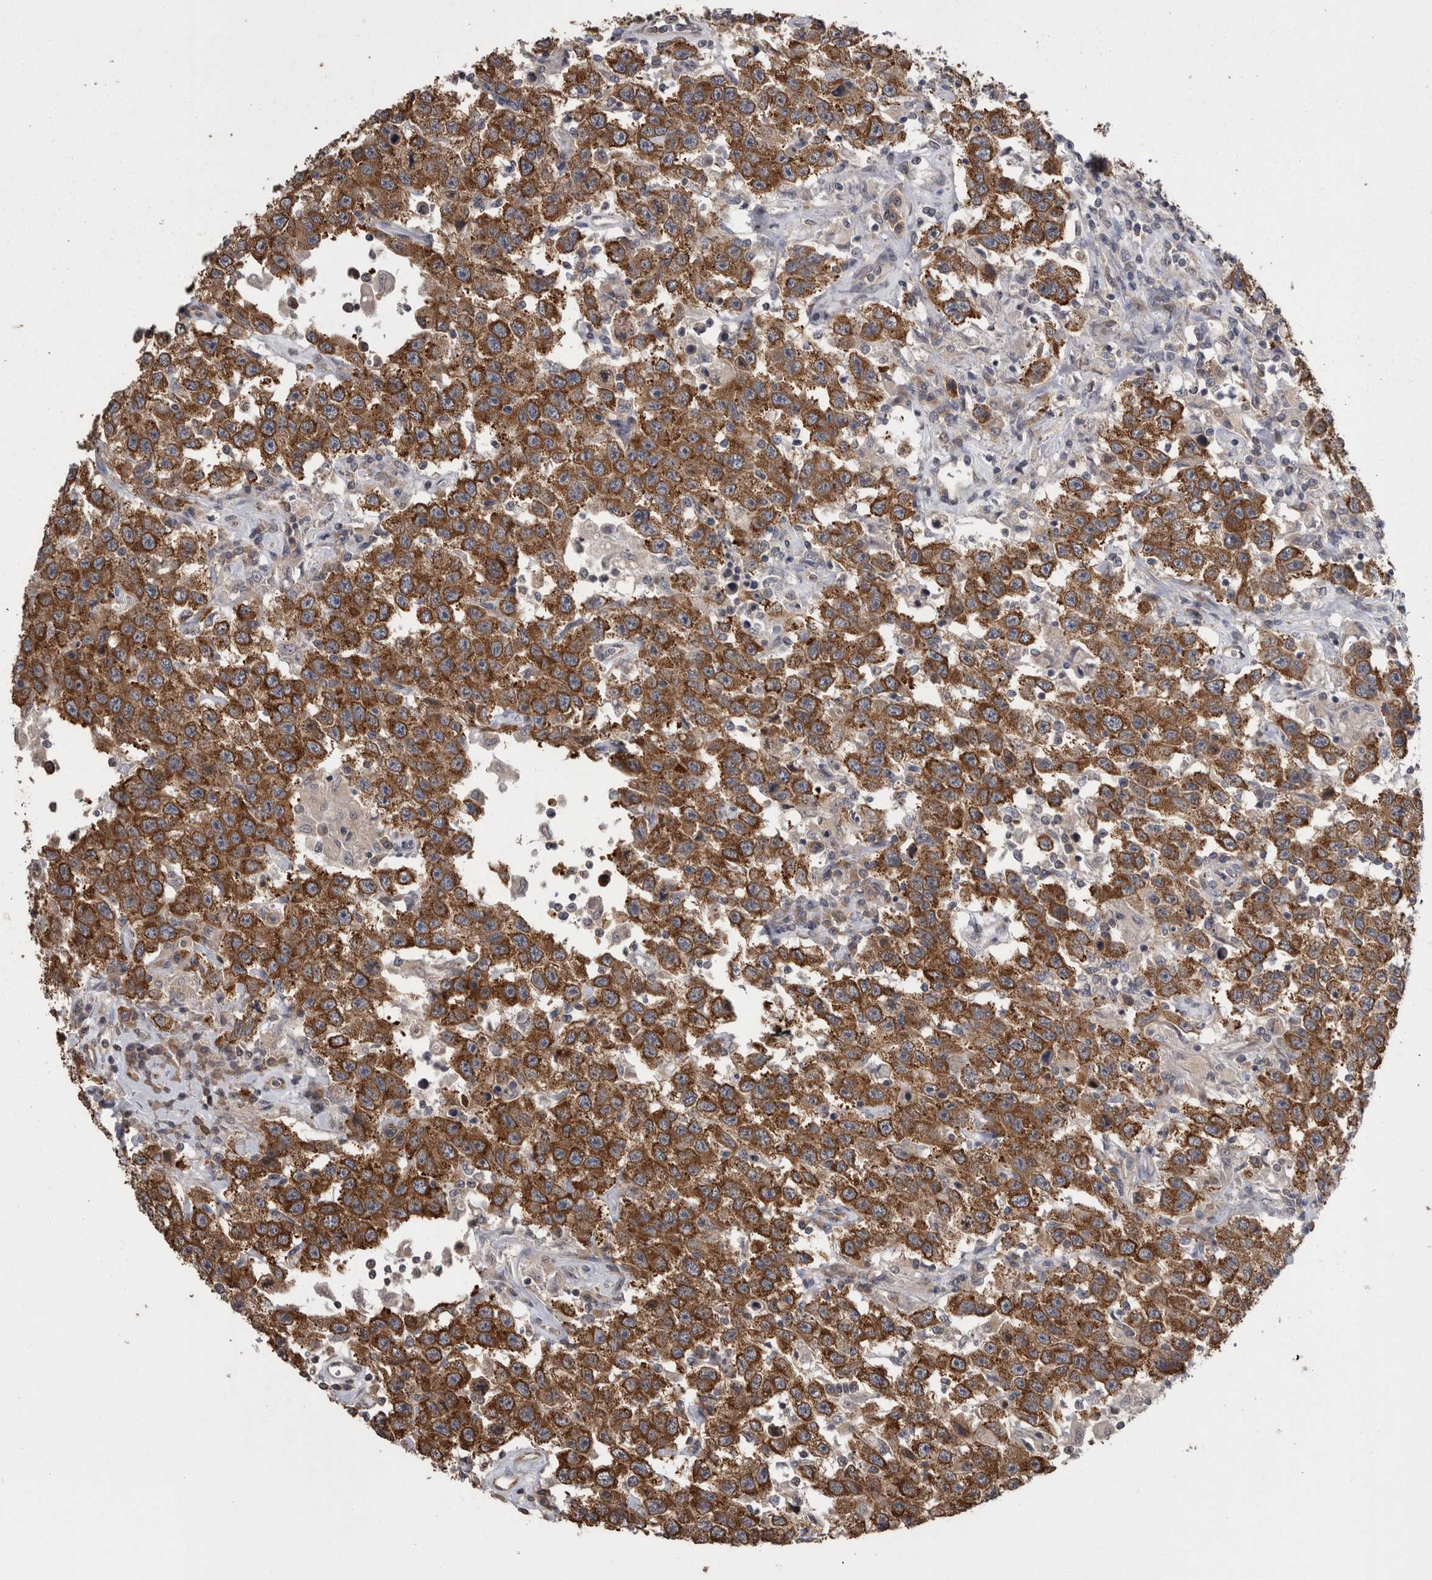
{"staining": {"intensity": "strong", "quantity": ">75%", "location": "cytoplasmic/membranous"}, "tissue": "testis cancer", "cell_type": "Tumor cells", "image_type": "cancer", "snomed": [{"axis": "morphology", "description": "Seminoma, NOS"}, {"axis": "topography", "description": "Testis"}], "caption": "This micrograph displays IHC staining of human testis cancer, with high strong cytoplasmic/membranous positivity in approximately >75% of tumor cells.", "gene": "DDX6", "patient": {"sex": "male", "age": 41}}